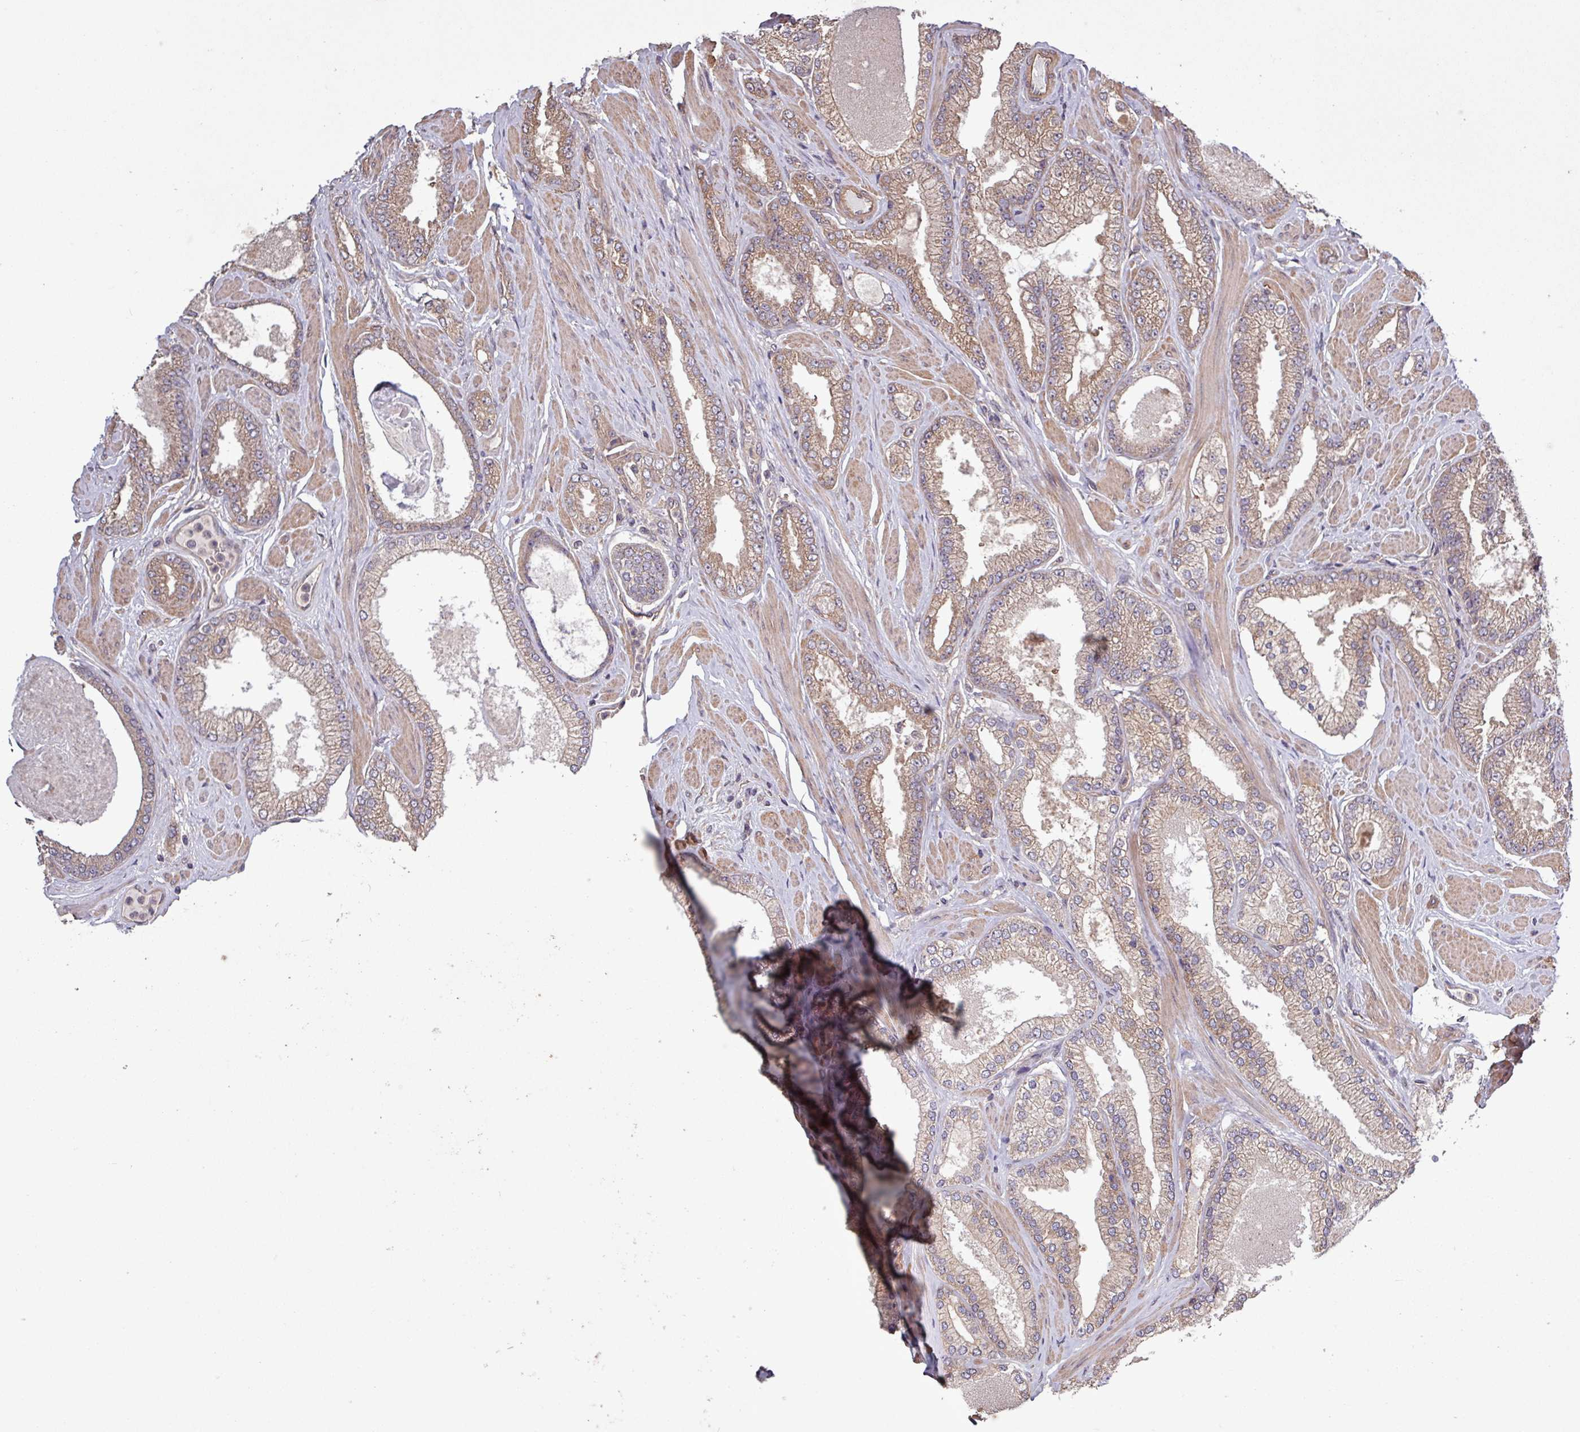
{"staining": {"intensity": "moderate", "quantity": "25%-75%", "location": "cytoplasmic/membranous"}, "tissue": "prostate cancer", "cell_type": "Tumor cells", "image_type": "cancer", "snomed": [{"axis": "morphology", "description": "Adenocarcinoma, Low grade"}, {"axis": "topography", "description": "Prostate"}], "caption": "This photomicrograph exhibits immunohistochemistry staining of adenocarcinoma (low-grade) (prostate), with medium moderate cytoplasmic/membranous expression in approximately 25%-75% of tumor cells.", "gene": "TRABD2A", "patient": {"sex": "male", "age": 42}}